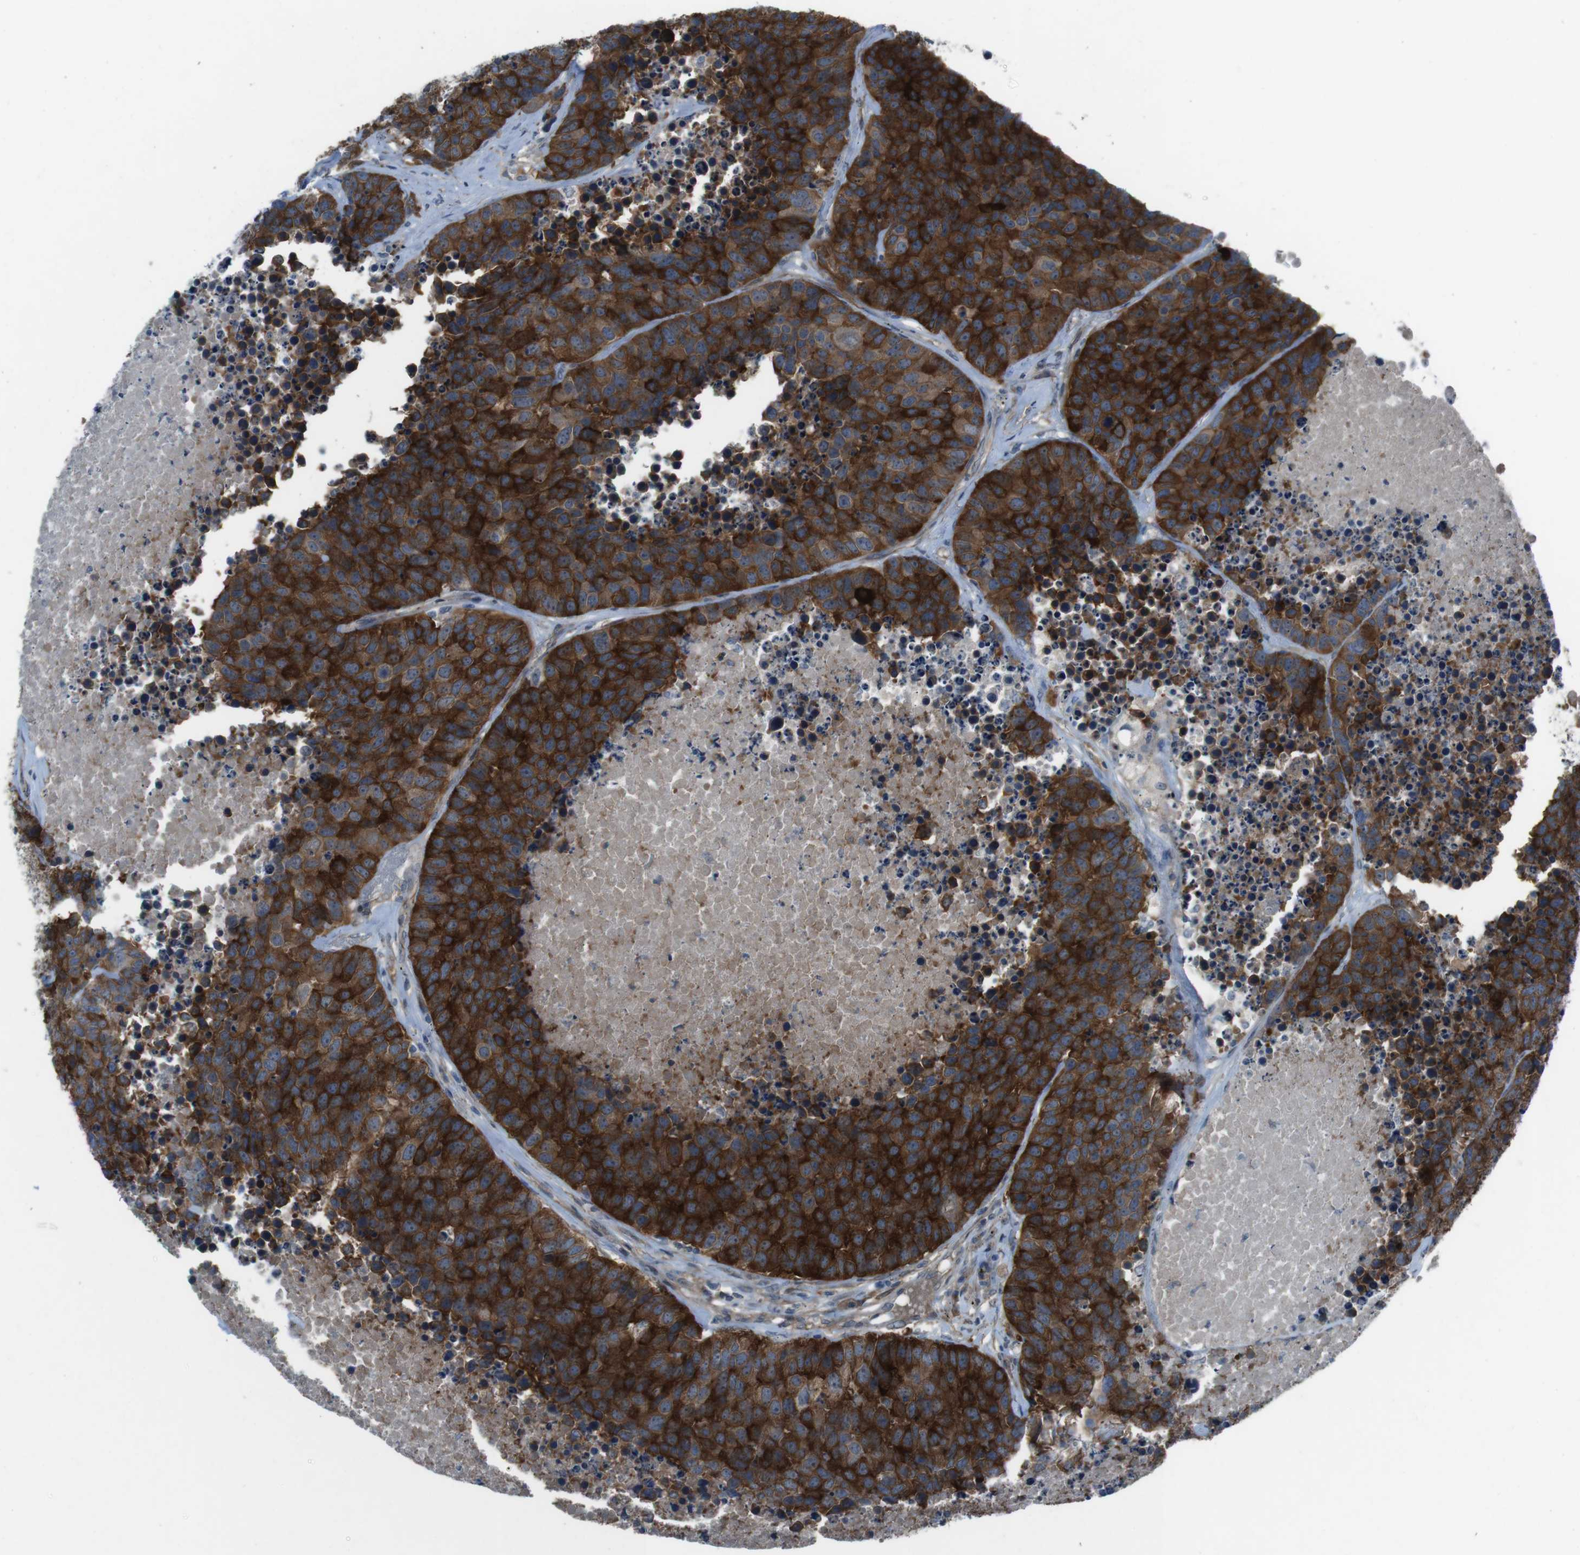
{"staining": {"intensity": "strong", "quantity": ">75%", "location": "cytoplasmic/membranous"}, "tissue": "carcinoid", "cell_type": "Tumor cells", "image_type": "cancer", "snomed": [{"axis": "morphology", "description": "Carcinoid, malignant, NOS"}, {"axis": "topography", "description": "Lung"}], "caption": "Immunohistochemistry (IHC) histopathology image of neoplastic tissue: human carcinoid (malignant) stained using immunohistochemistry displays high levels of strong protein expression localized specifically in the cytoplasmic/membranous of tumor cells, appearing as a cytoplasmic/membranous brown color.", "gene": "ANK2", "patient": {"sex": "male", "age": 60}}